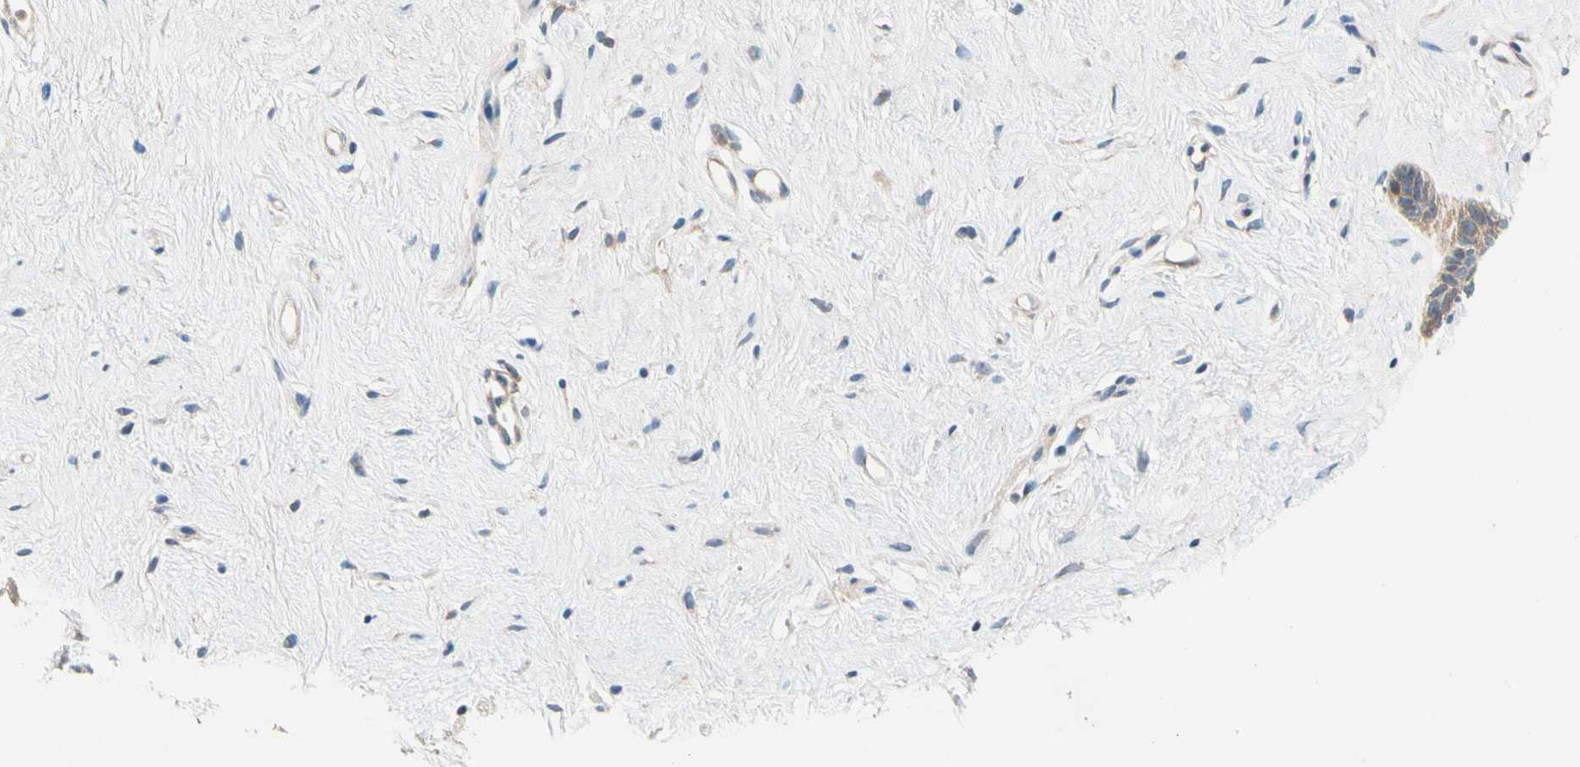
{"staining": {"intensity": "negative", "quantity": "none", "location": "none"}, "tissue": "vagina", "cell_type": "Squamous epithelial cells", "image_type": "normal", "snomed": [{"axis": "morphology", "description": "Normal tissue, NOS"}, {"axis": "topography", "description": "Vagina"}], "caption": "IHC photomicrograph of normal vagina stained for a protein (brown), which shows no positivity in squamous epithelial cells.", "gene": "USP12", "patient": {"sex": "female", "age": 44}}